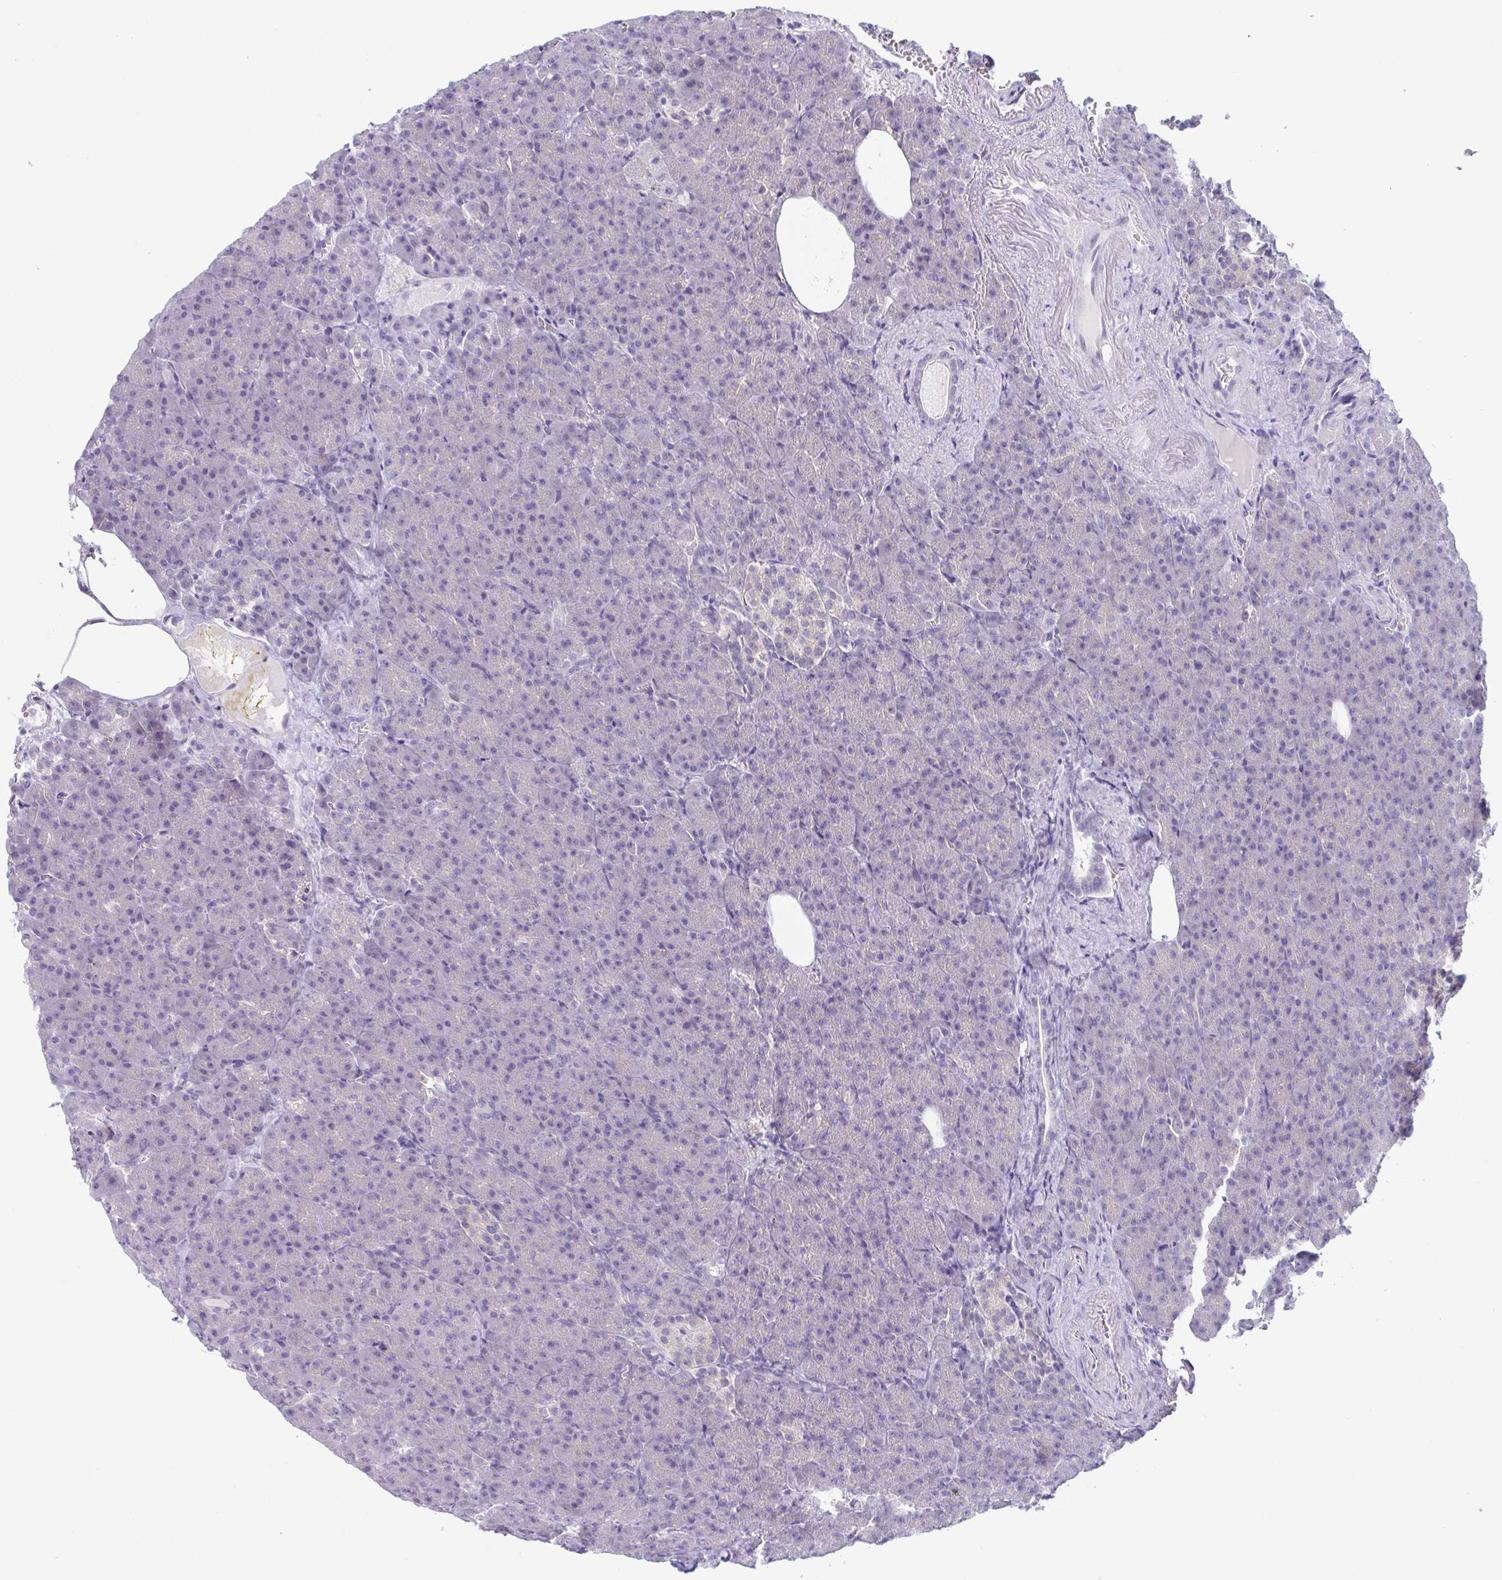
{"staining": {"intensity": "negative", "quantity": "none", "location": "none"}, "tissue": "pancreas", "cell_type": "Exocrine glandular cells", "image_type": "normal", "snomed": [{"axis": "morphology", "description": "Normal tissue, NOS"}, {"axis": "topography", "description": "Pancreas"}], "caption": "The IHC micrograph has no significant staining in exocrine glandular cells of pancreas.", "gene": "NAA30", "patient": {"sex": "female", "age": 74}}